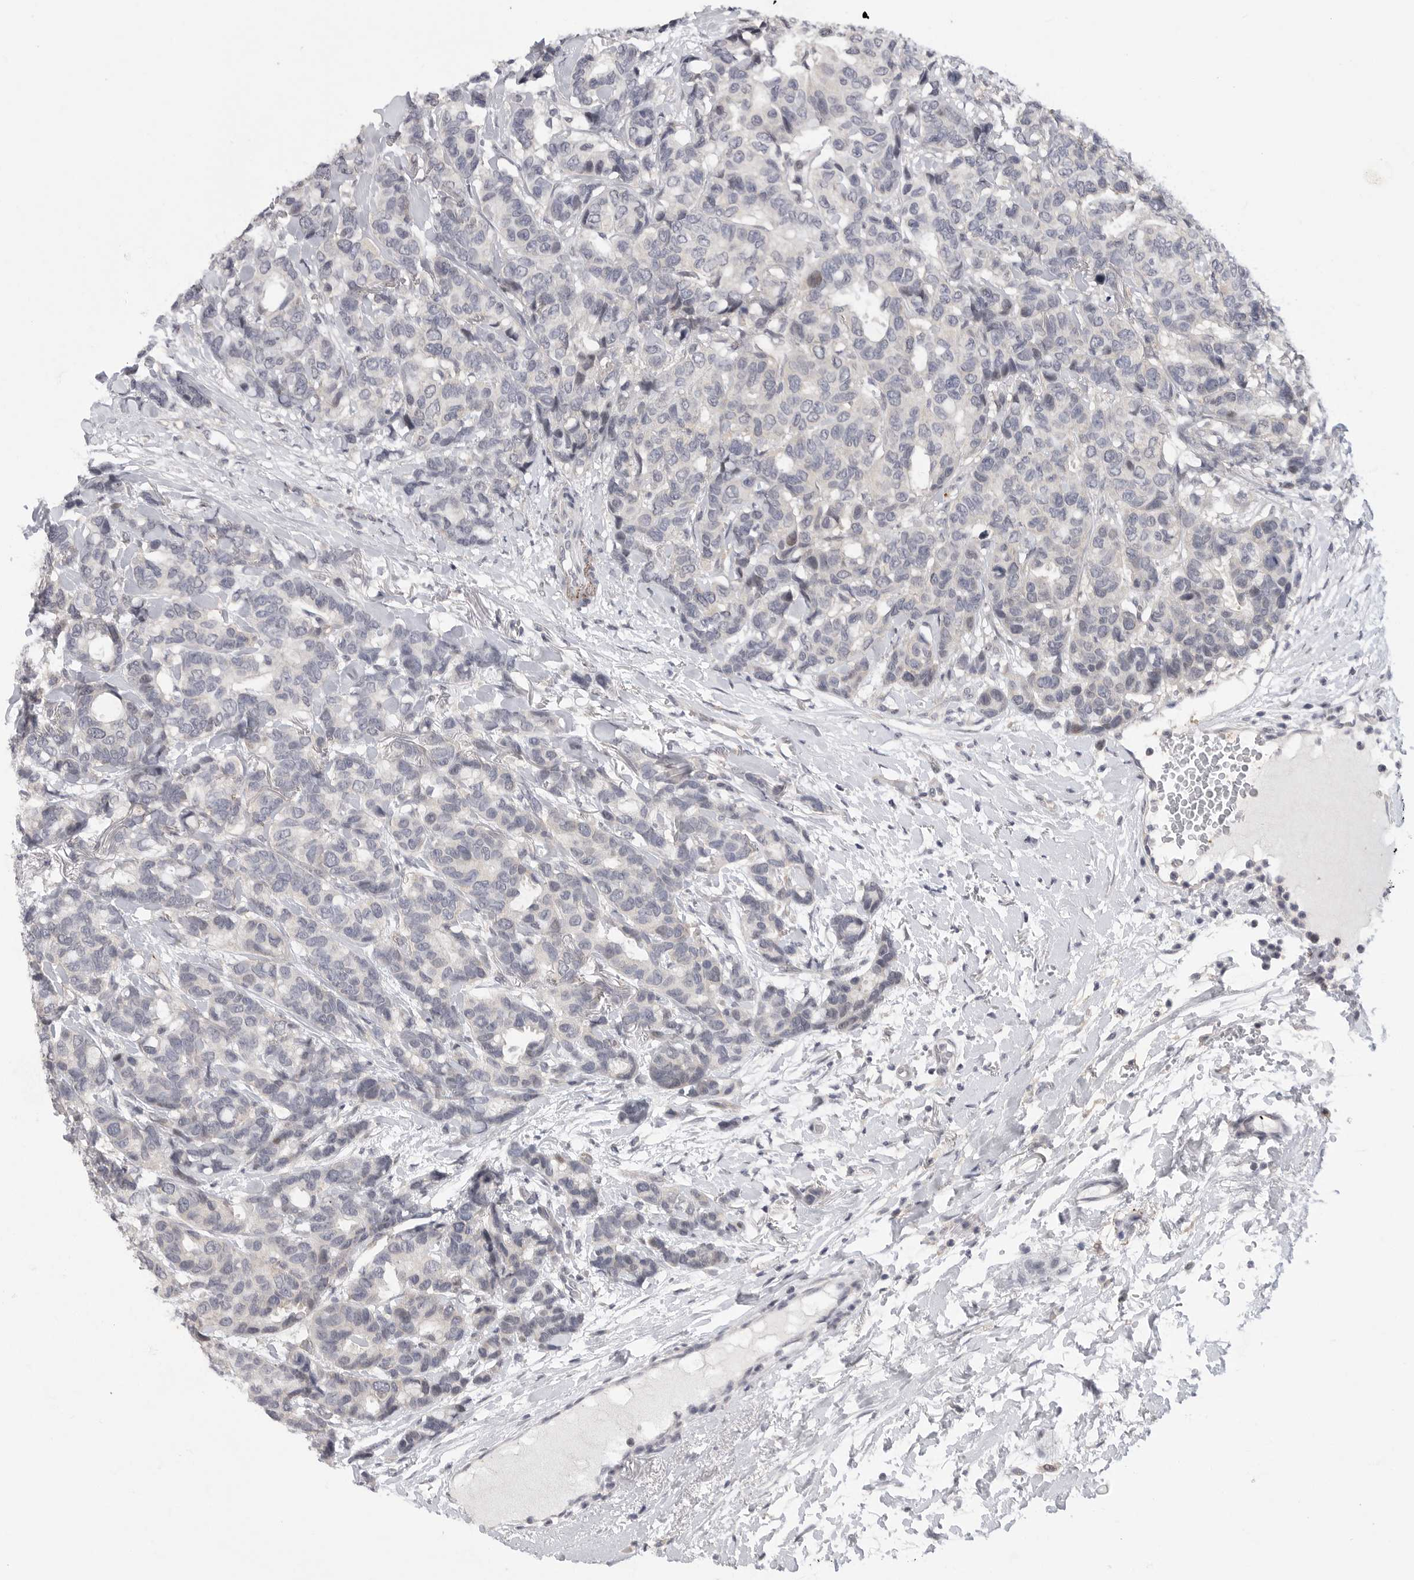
{"staining": {"intensity": "negative", "quantity": "none", "location": "none"}, "tissue": "breast cancer", "cell_type": "Tumor cells", "image_type": "cancer", "snomed": [{"axis": "morphology", "description": "Duct carcinoma"}, {"axis": "topography", "description": "Breast"}], "caption": "This is an immunohistochemistry (IHC) histopathology image of breast cancer (intraductal carcinoma). There is no expression in tumor cells.", "gene": "FBXO43", "patient": {"sex": "female", "age": 87}}